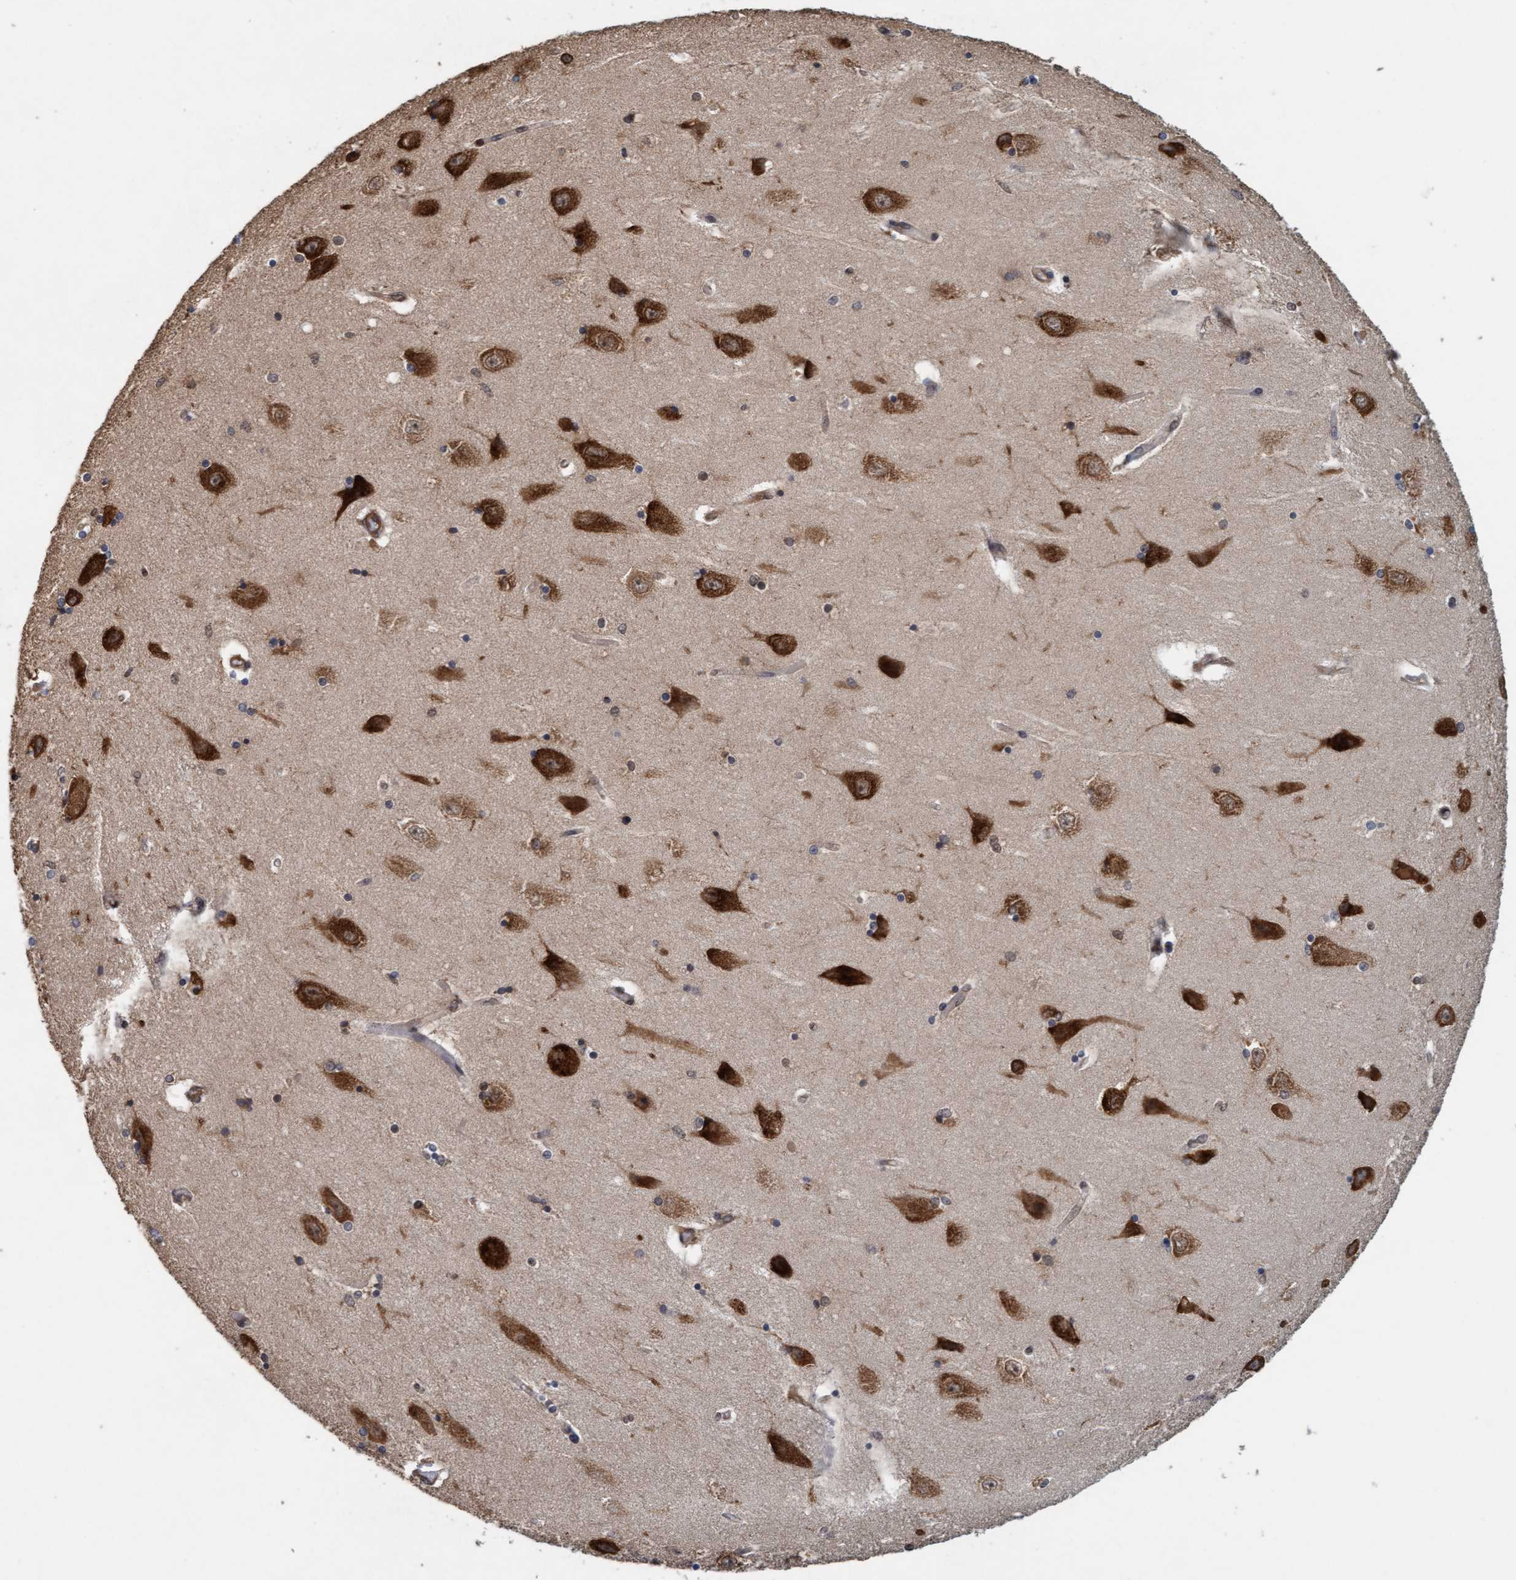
{"staining": {"intensity": "moderate", "quantity": "25%-75%", "location": "cytoplasmic/membranous"}, "tissue": "hippocampus", "cell_type": "Glial cells", "image_type": "normal", "snomed": [{"axis": "morphology", "description": "Normal tissue, NOS"}, {"axis": "topography", "description": "Hippocampus"}], "caption": "IHC micrograph of normal hippocampus: human hippocampus stained using immunohistochemistry displays medium levels of moderate protein expression localized specifically in the cytoplasmic/membranous of glial cells, appearing as a cytoplasmic/membranous brown color.", "gene": "FXR2", "patient": {"sex": "female", "age": 54}}